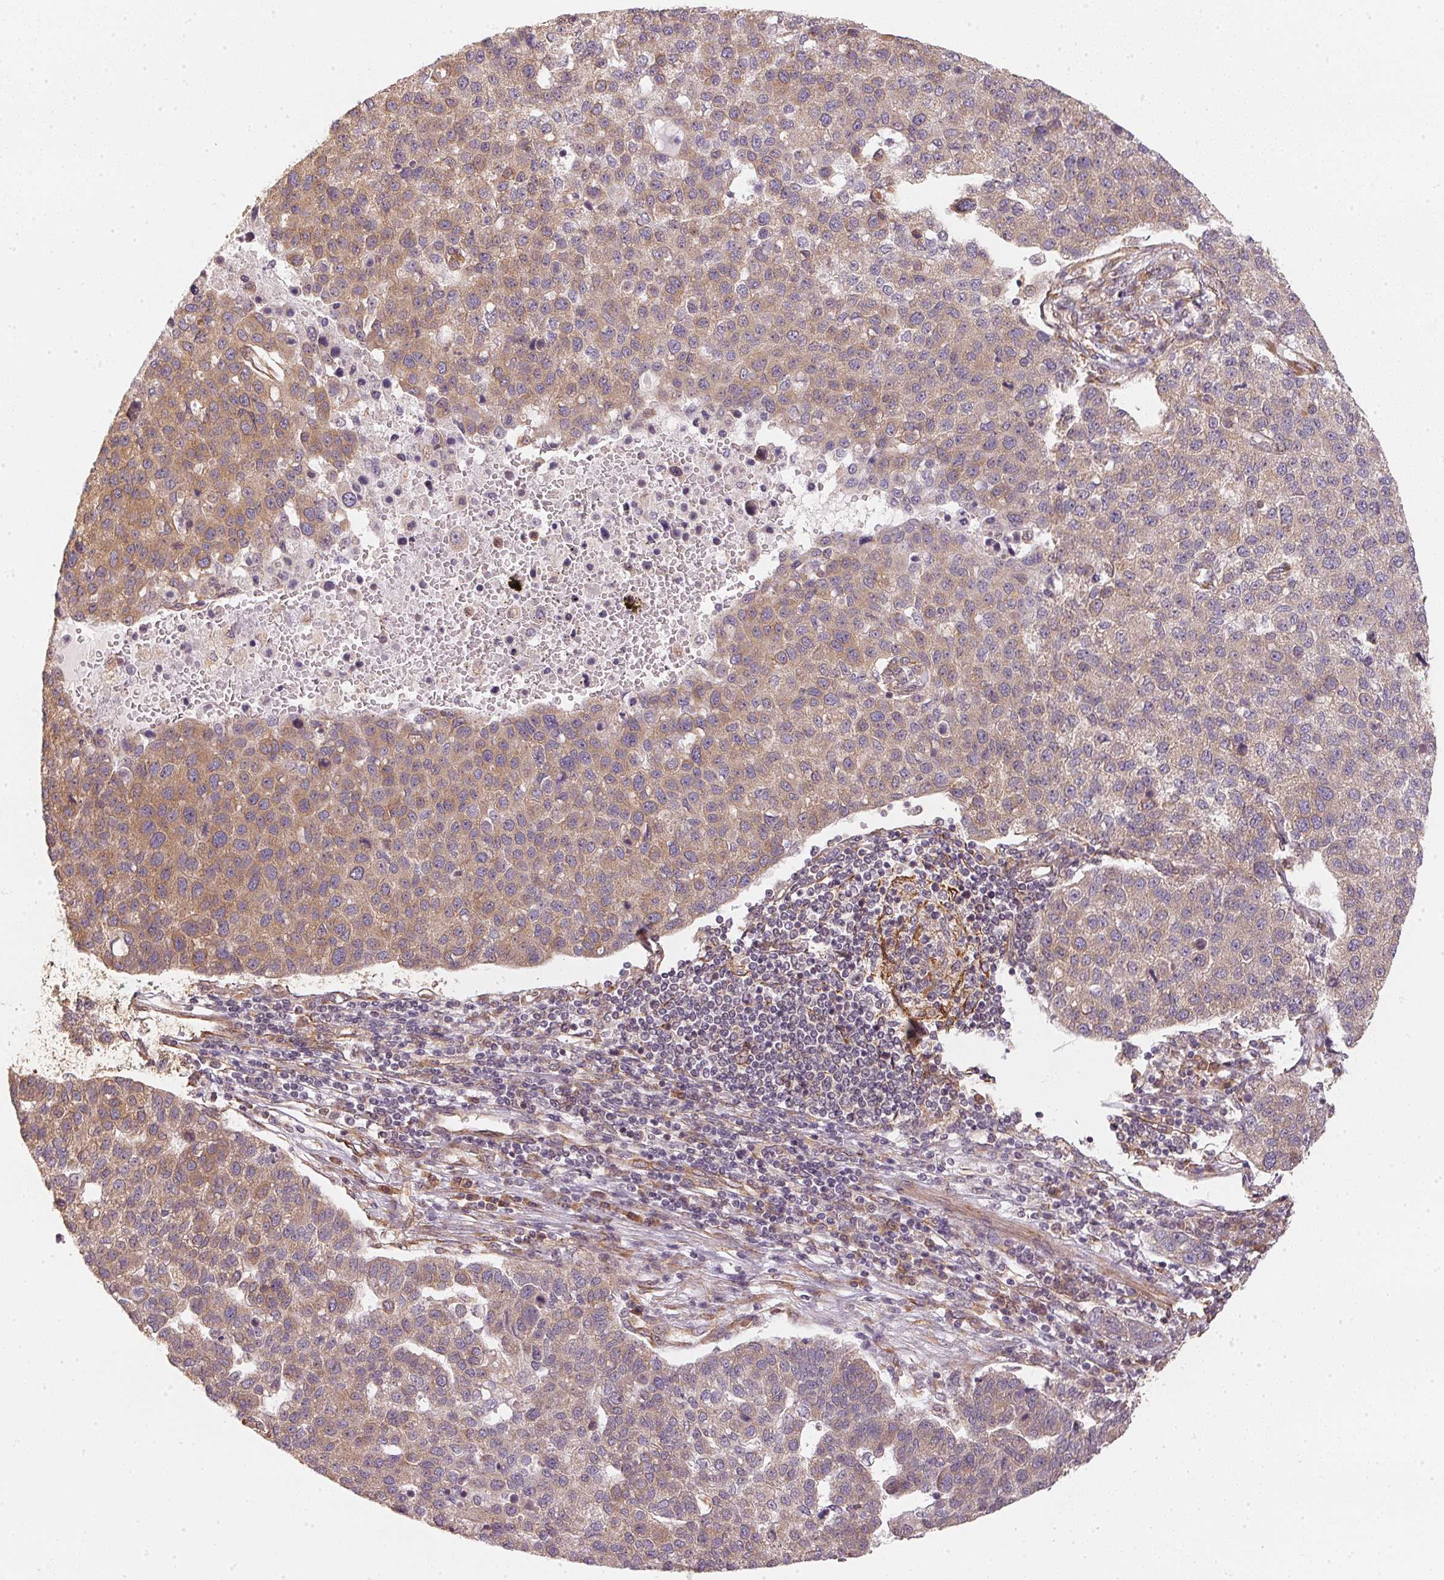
{"staining": {"intensity": "moderate", "quantity": "25%-75%", "location": "cytoplasmic/membranous"}, "tissue": "pancreatic cancer", "cell_type": "Tumor cells", "image_type": "cancer", "snomed": [{"axis": "morphology", "description": "Adenocarcinoma, NOS"}, {"axis": "topography", "description": "Pancreas"}], "caption": "Immunohistochemistry staining of pancreatic cancer (adenocarcinoma), which displays medium levels of moderate cytoplasmic/membranous positivity in about 25%-75% of tumor cells indicating moderate cytoplasmic/membranous protein staining. The staining was performed using DAB (brown) for protein detection and nuclei were counterstained in hematoxylin (blue).", "gene": "STRN4", "patient": {"sex": "female", "age": 61}}